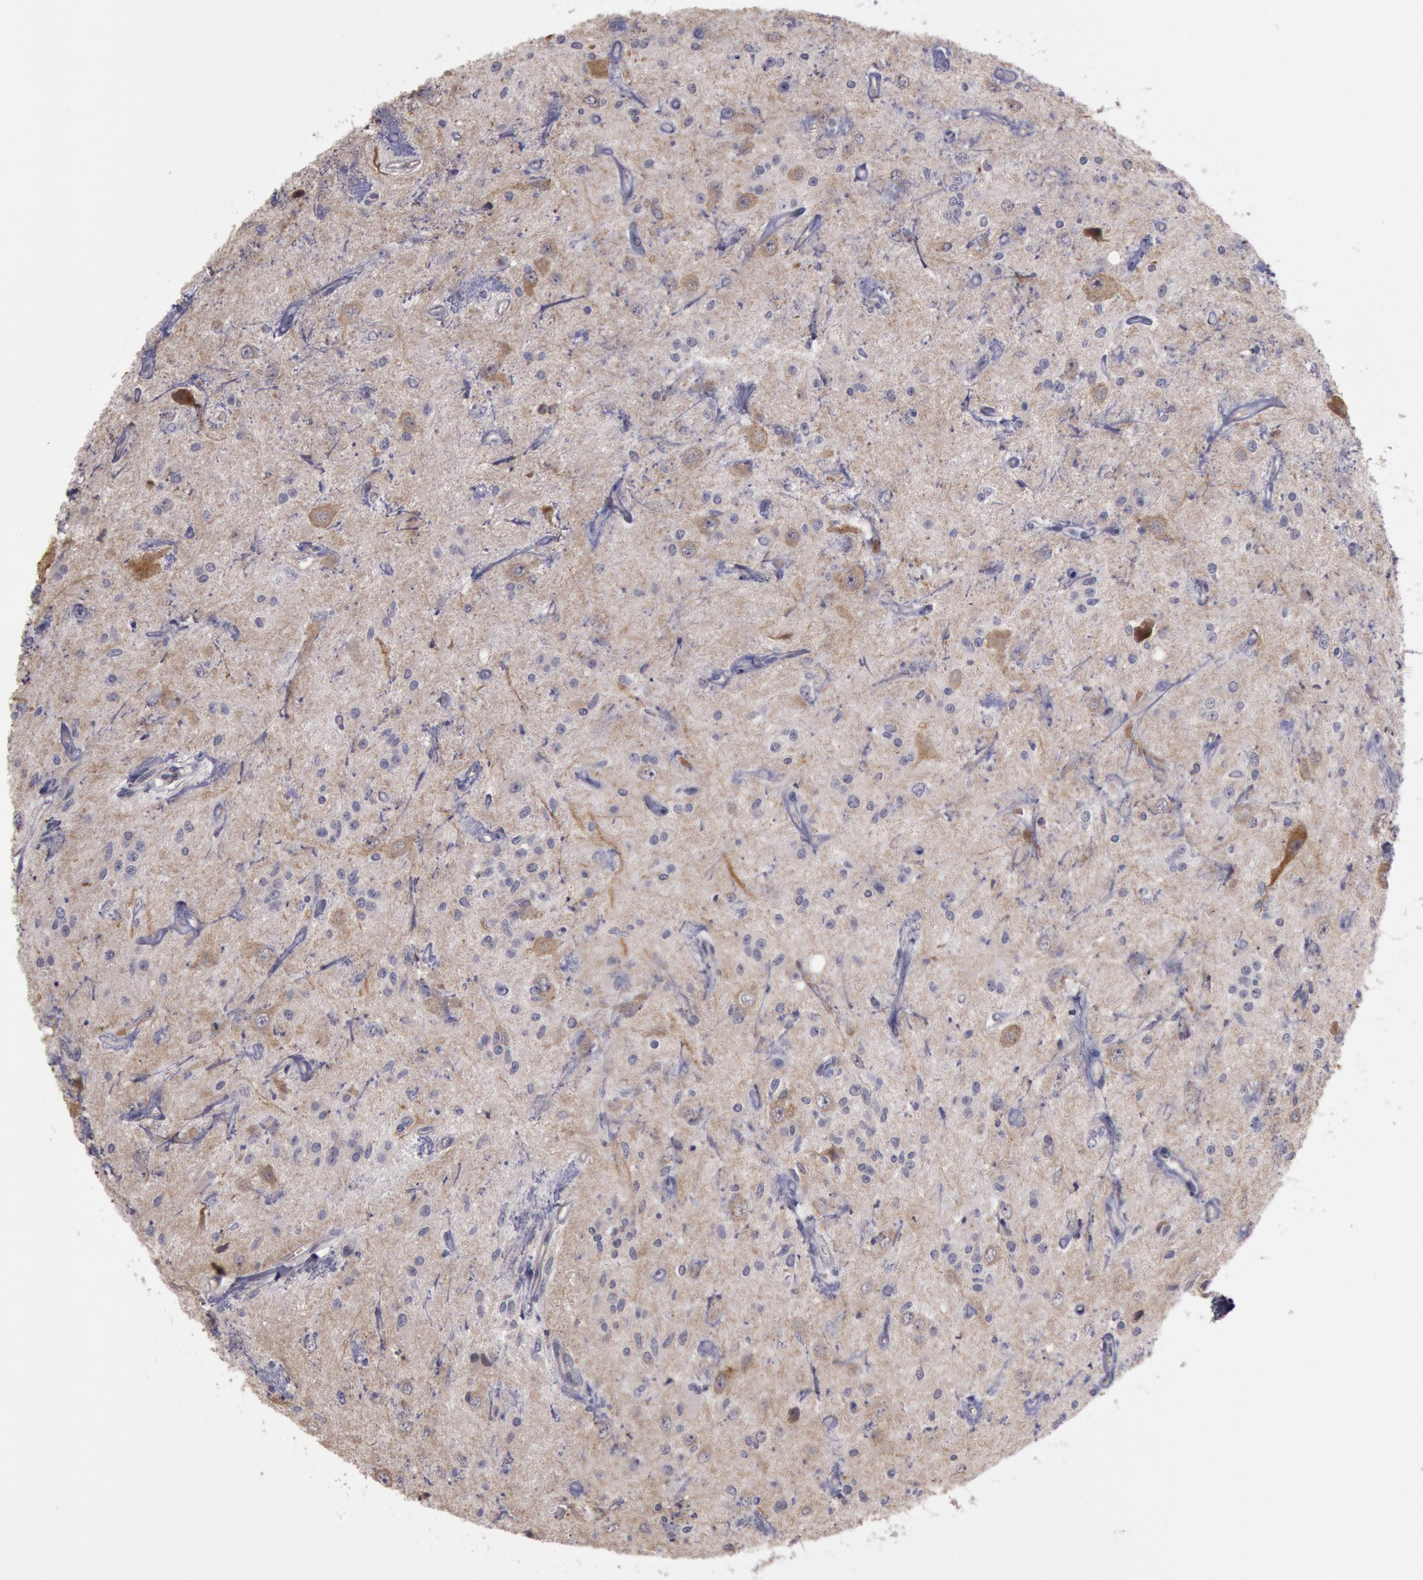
{"staining": {"intensity": "weak", "quantity": "25%-75%", "location": "cytoplasmic/membranous"}, "tissue": "glioma", "cell_type": "Tumor cells", "image_type": "cancer", "snomed": [{"axis": "morphology", "description": "Glioma, malignant, Low grade"}, {"axis": "topography", "description": "Brain"}], "caption": "Protein expression analysis of human glioma reveals weak cytoplasmic/membranous expression in about 25%-75% of tumor cells.", "gene": "TRIB2", "patient": {"sex": "female", "age": 15}}